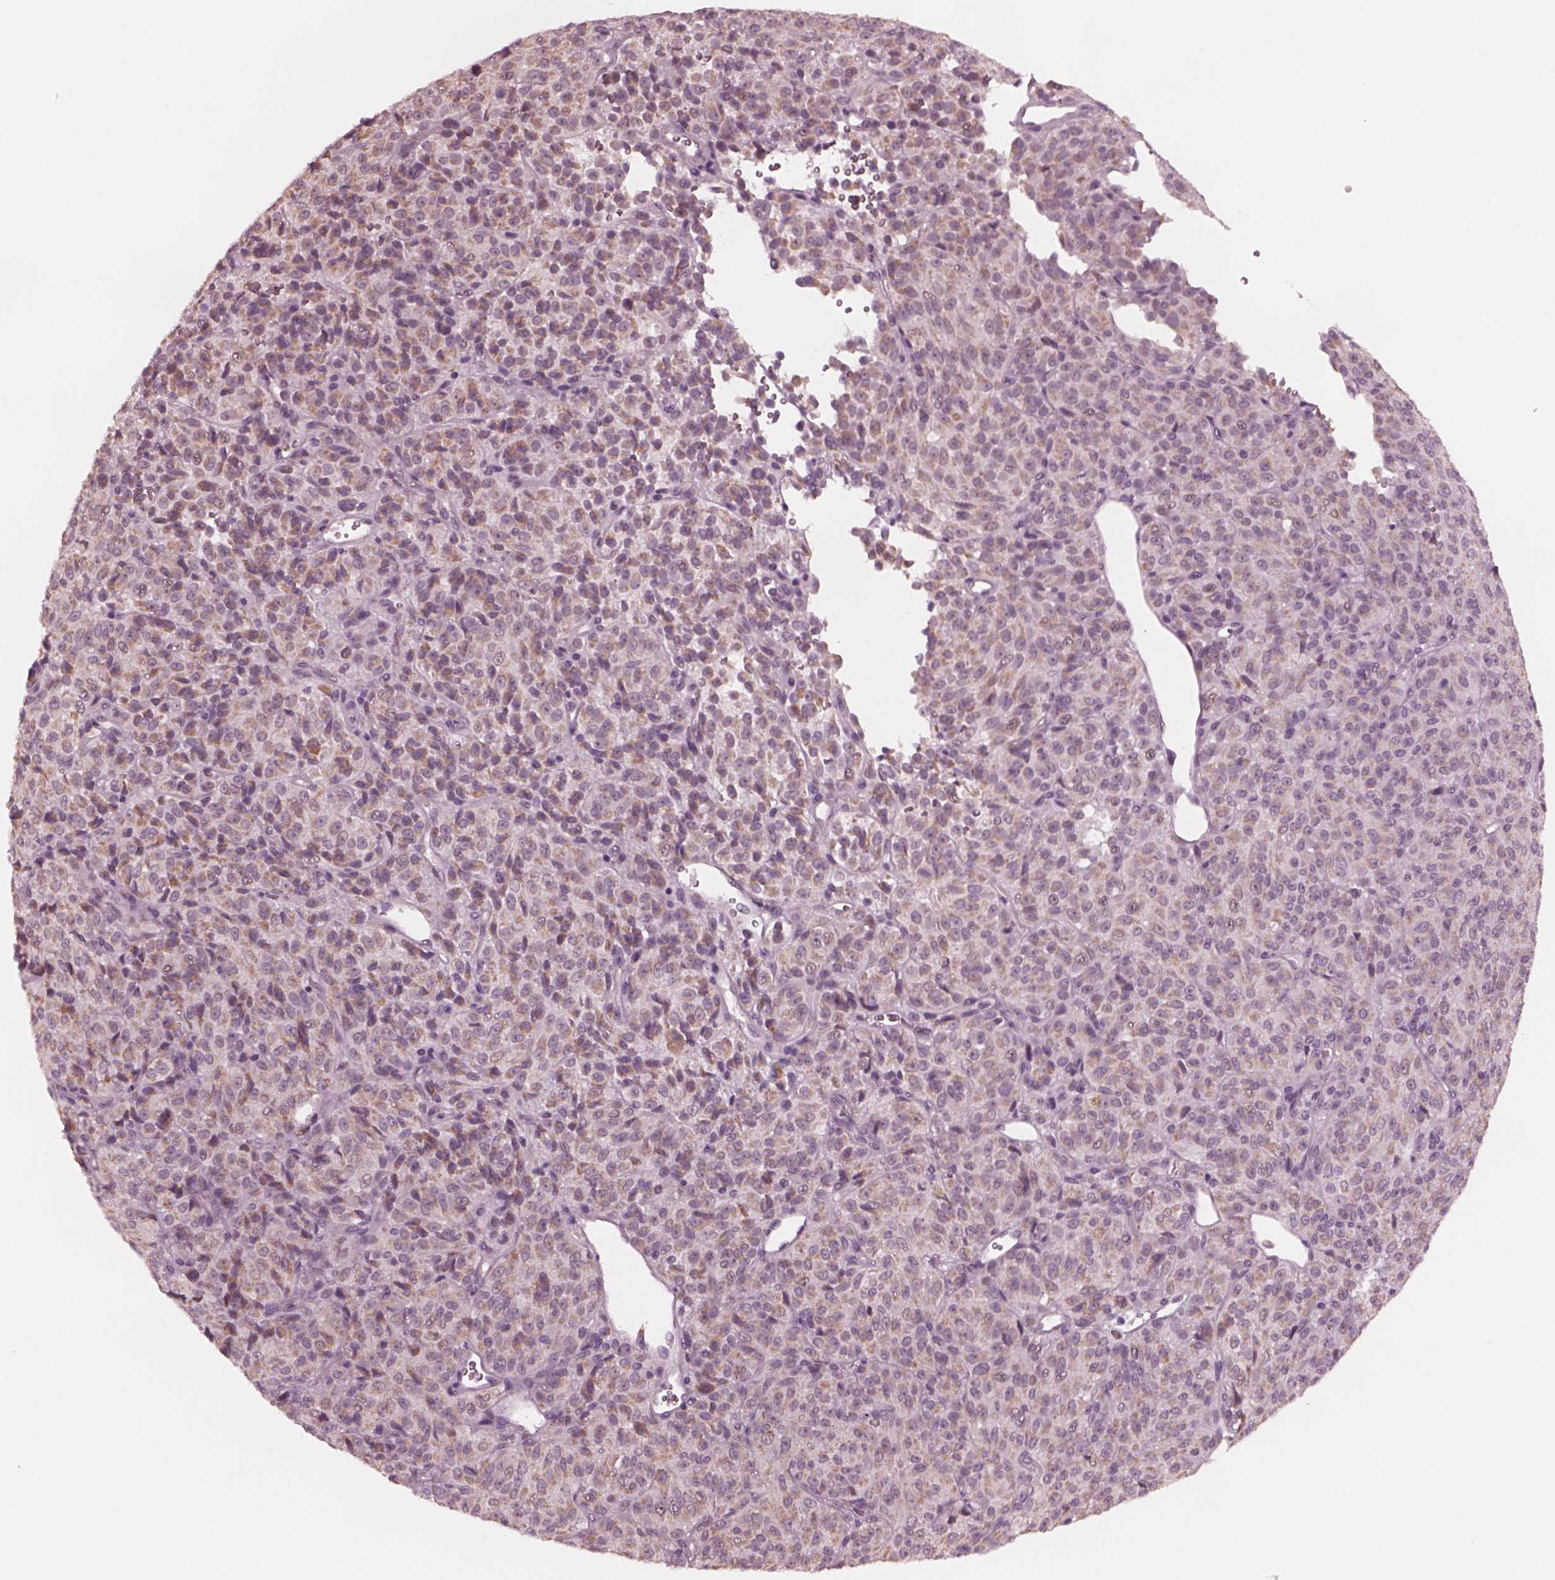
{"staining": {"intensity": "moderate", "quantity": "25%-75%", "location": "cytoplasmic/membranous"}, "tissue": "melanoma", "cell_type": "Tumor cells", "image_type": "cancer", "snomed": [{"axis": "morphology", "description": "Malignant melanoma, Metastatic site"}, {"axis": "topography", "description": "Brain"}], "caption": "A histopathology image of malignant melanoma (metastatic site) stained for a protein demonstrates moderate cytoplasmic/membranous brown staining in tumor cells.", "gene": "CELSR3", "patient": {"sex": "female", "age": 56}}